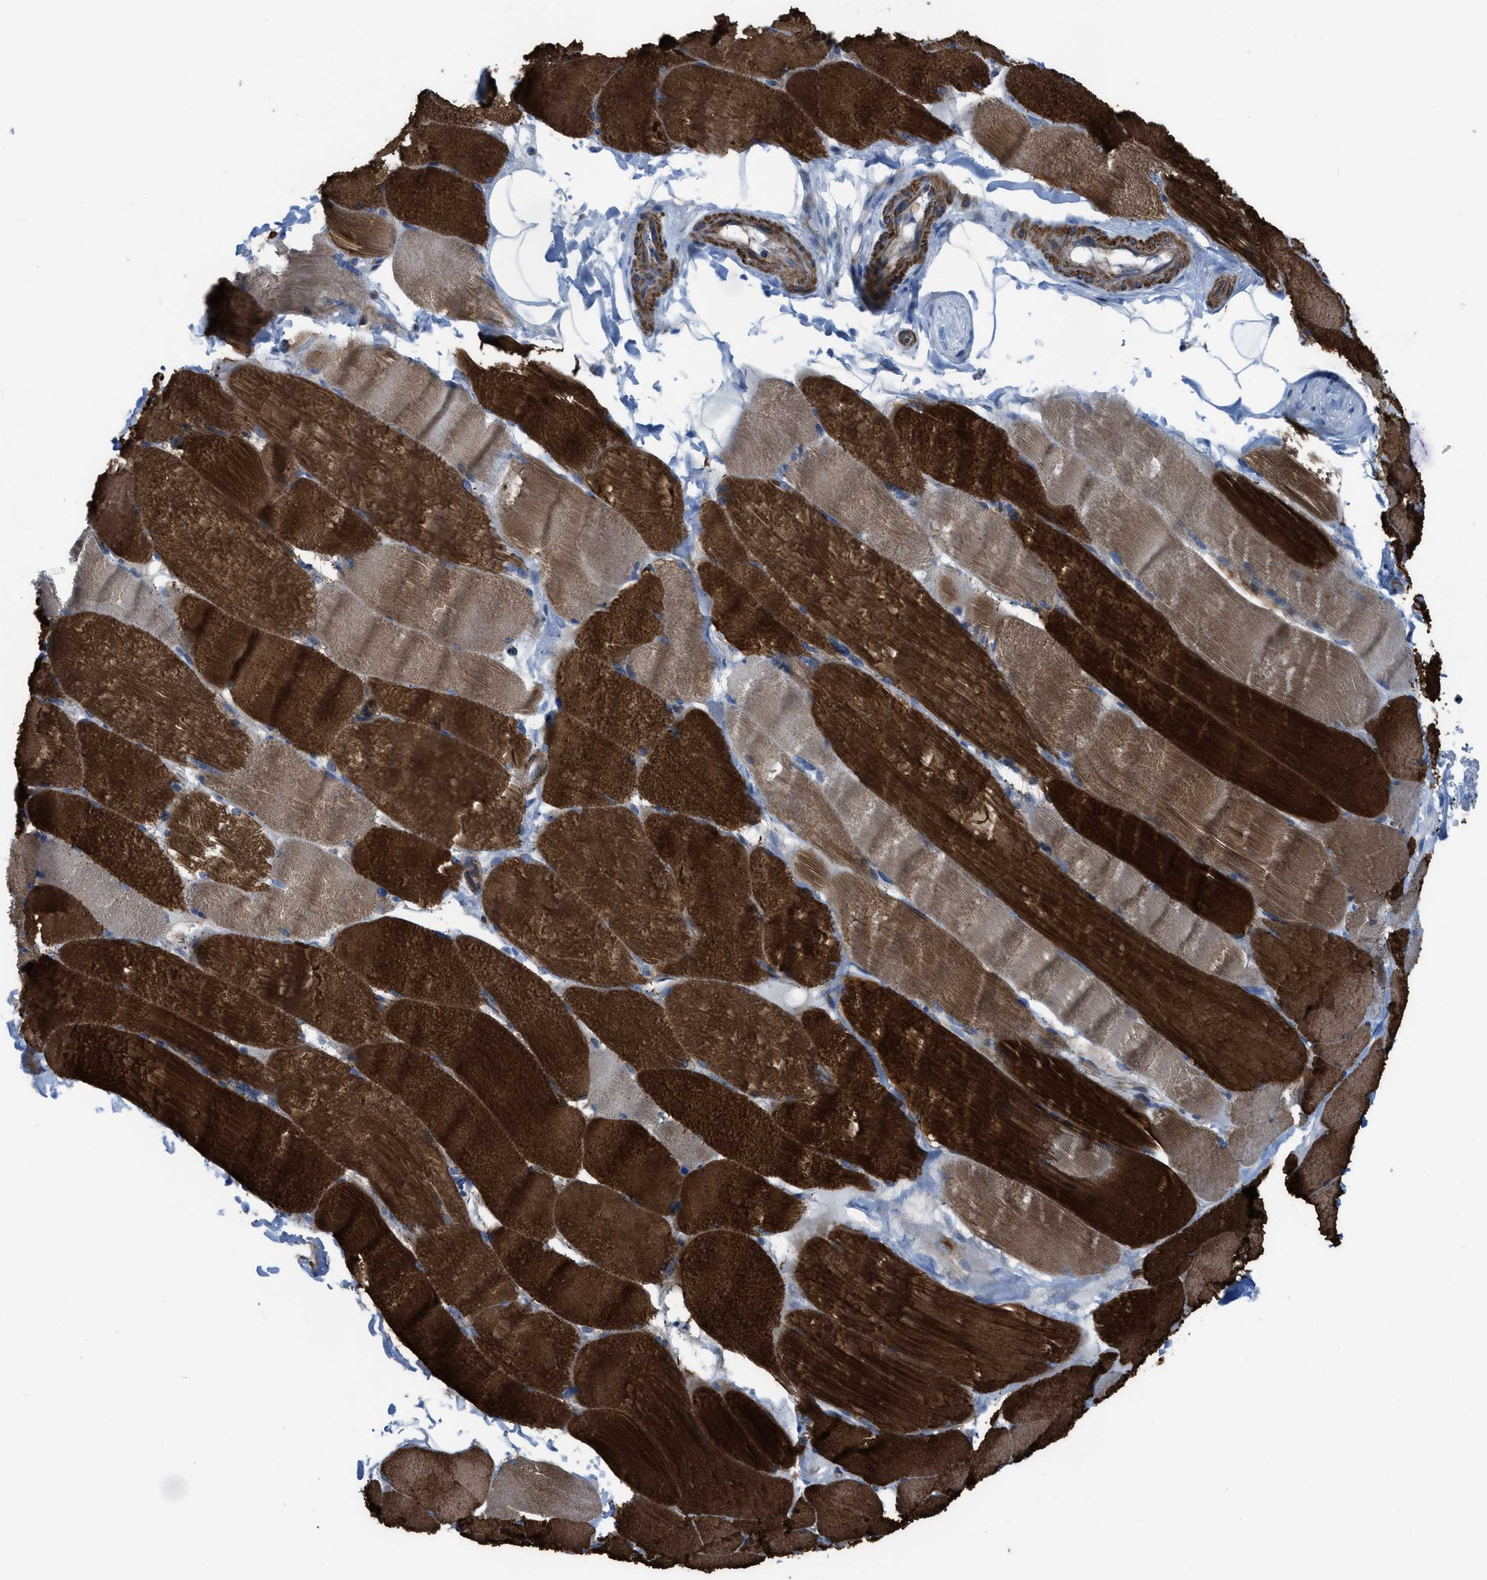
{"staining": {"intensity": "strong", "quantity": ">75%", "location": "cytoplasmic/membranous"}, "tissue": "skeletal muscle", "cell_type": "Myocytes", "image_type": "normal", "snomed": [{"axis": "morphology", "description": "Normal tissue, NOS"}, {"axis": "topography", "description": "Skin"}, {"axis": "topography", "description": "Skeletal muscle"}], "caption": "A micrograph of skeletal muscle stained for a protein exhibits strong cytoplasmic/membranous brown staining in myocytes. (DAB IHC with brightfield microscopy, high magnification).", "gene": "KCNH7", "patient": {"sex": "male", "age": 83}}